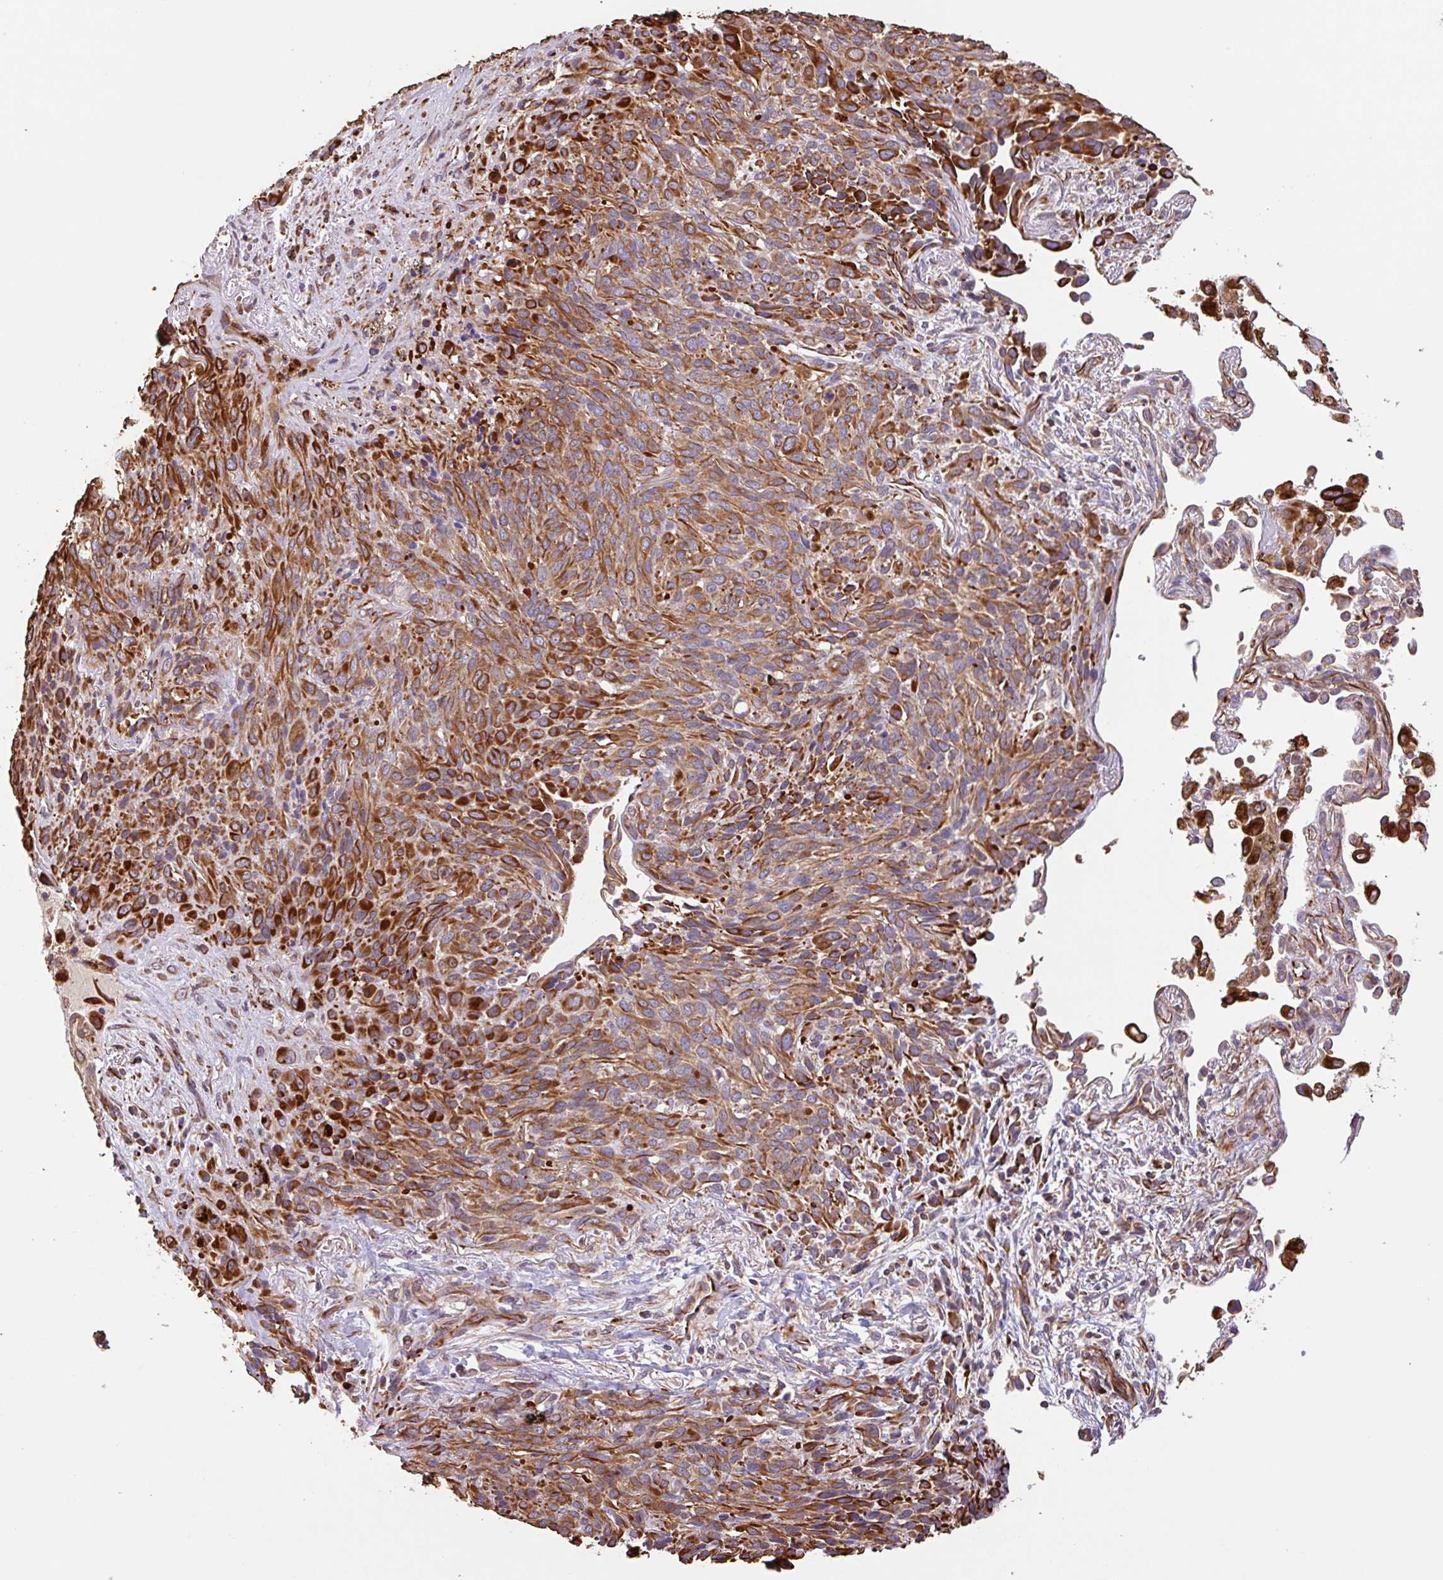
{"staining": {"intensity": "strong", "quantity": ">75%", "location": "cytoplasmic/membranous"}, "tissue": "melanoma", "cell_type": "Tumor cells", "image_type": "cancer", "snomed": [{"axis": "morphology", "description": "Malignant melanoma, Metastatic site"}, {"axis": "topography", "description": "Lung"}], "caption": "A high-resolution photomicrograph shows immunohistochemistry (IHC) staining of melanoma, which exhibits strong cytoplasmic/membranous positivity in about >75% of tumor cells.", "gene": "ZNF790", "patient": {"sex": "male", "age": 48}}